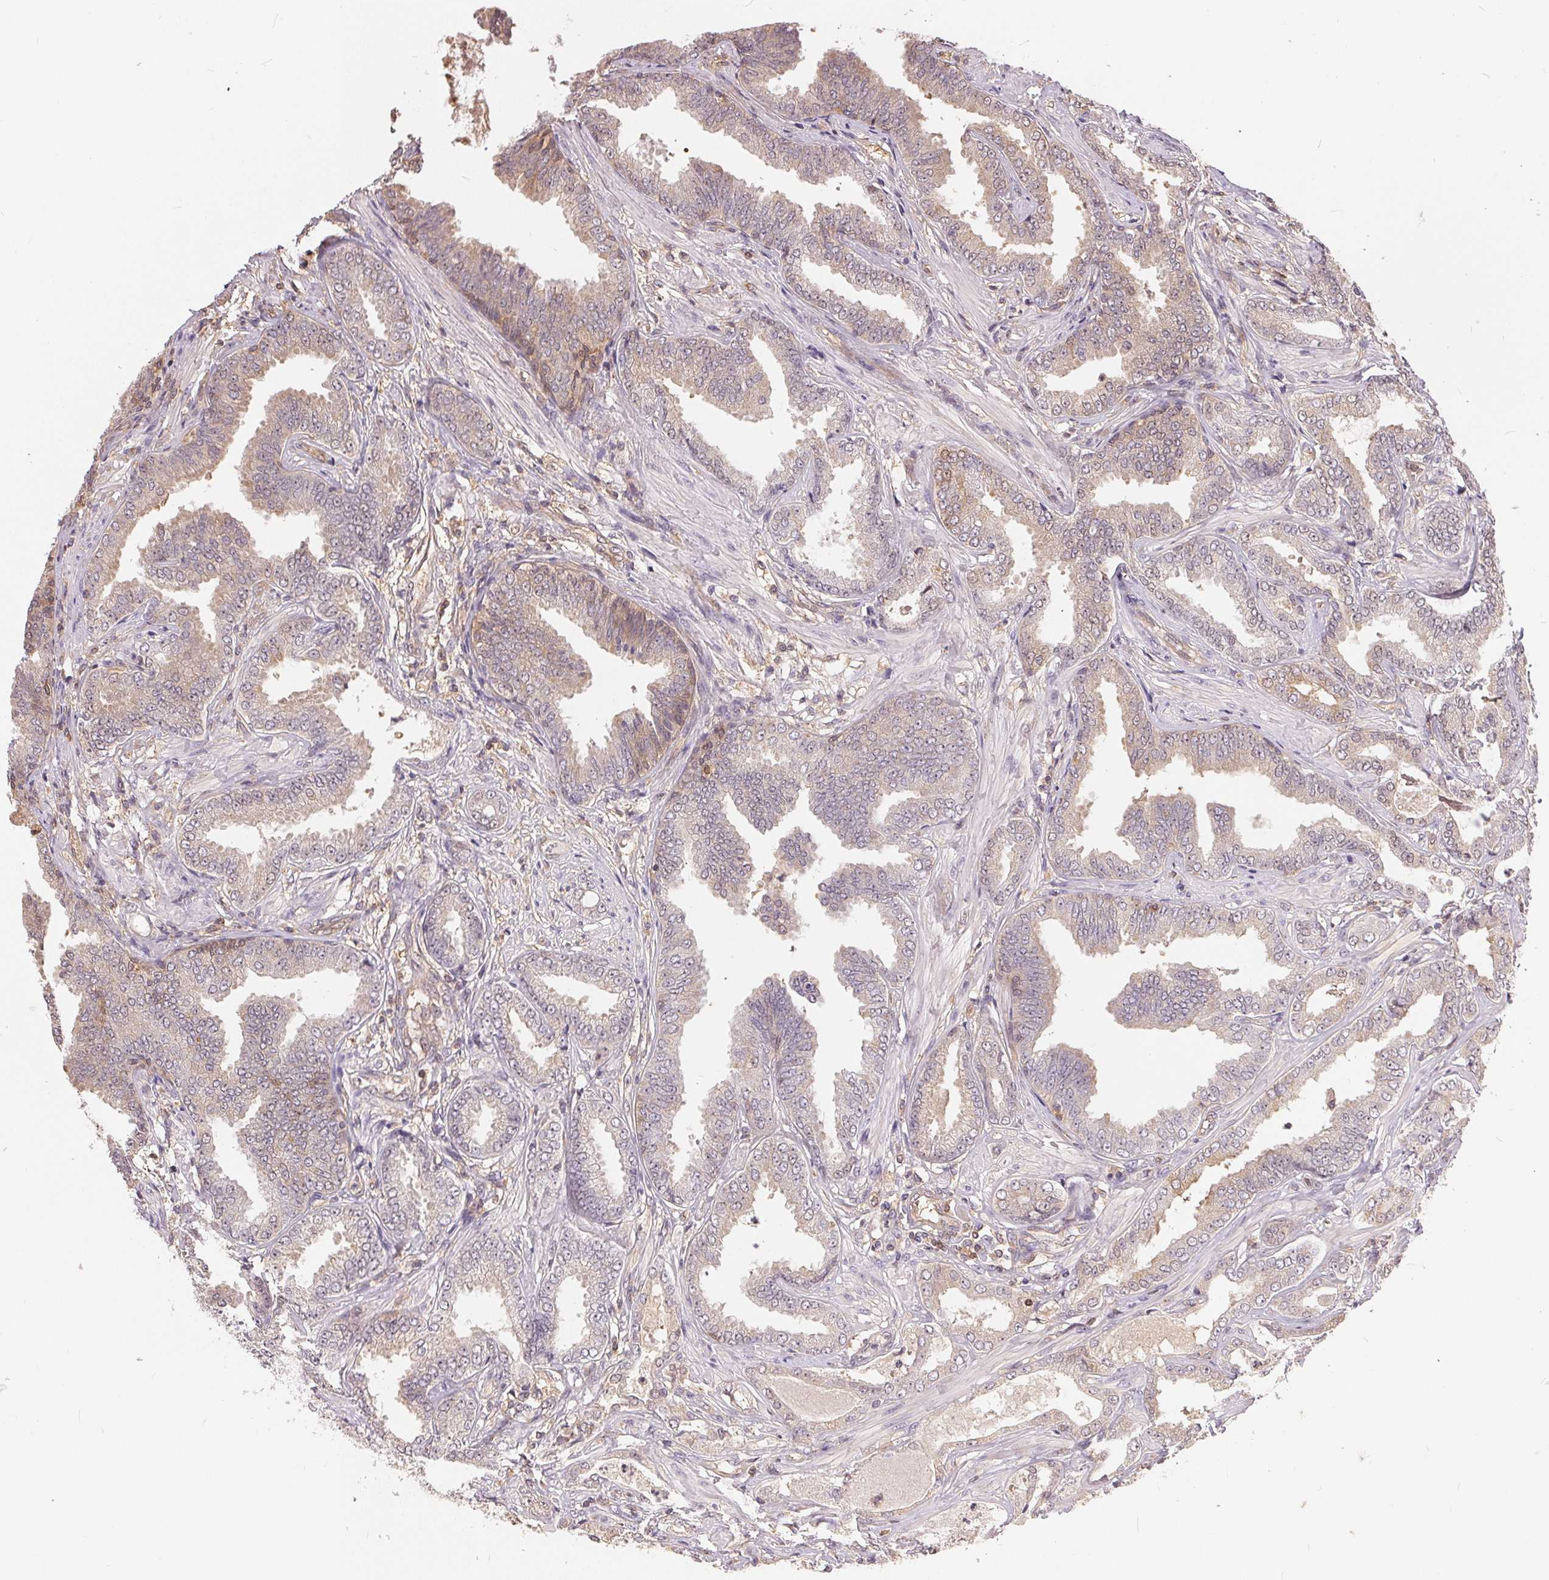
{"staining": {"intensity": "weak", "quantity": "25%-75%", "location": "cytoplasmic/membranous"}, "tissue": "prostate cancer", "cell_type": "Tumor cells", "image_type": "cancer", "snomed": [{"axis": "morphology", "description": "Adenocarcinoma, Low grade"}, {"axis": "topography", "description": "Prostate"}], "caption": "Human prostate cancer (low-grade adenocarcinoma) stained with a brown dye shows weak cytoplasmic/membranous positive staining in approximately 25%-75% of tumor cells.", "gene": "BLMH", "patient": {"sex": "male", "age": 55}}